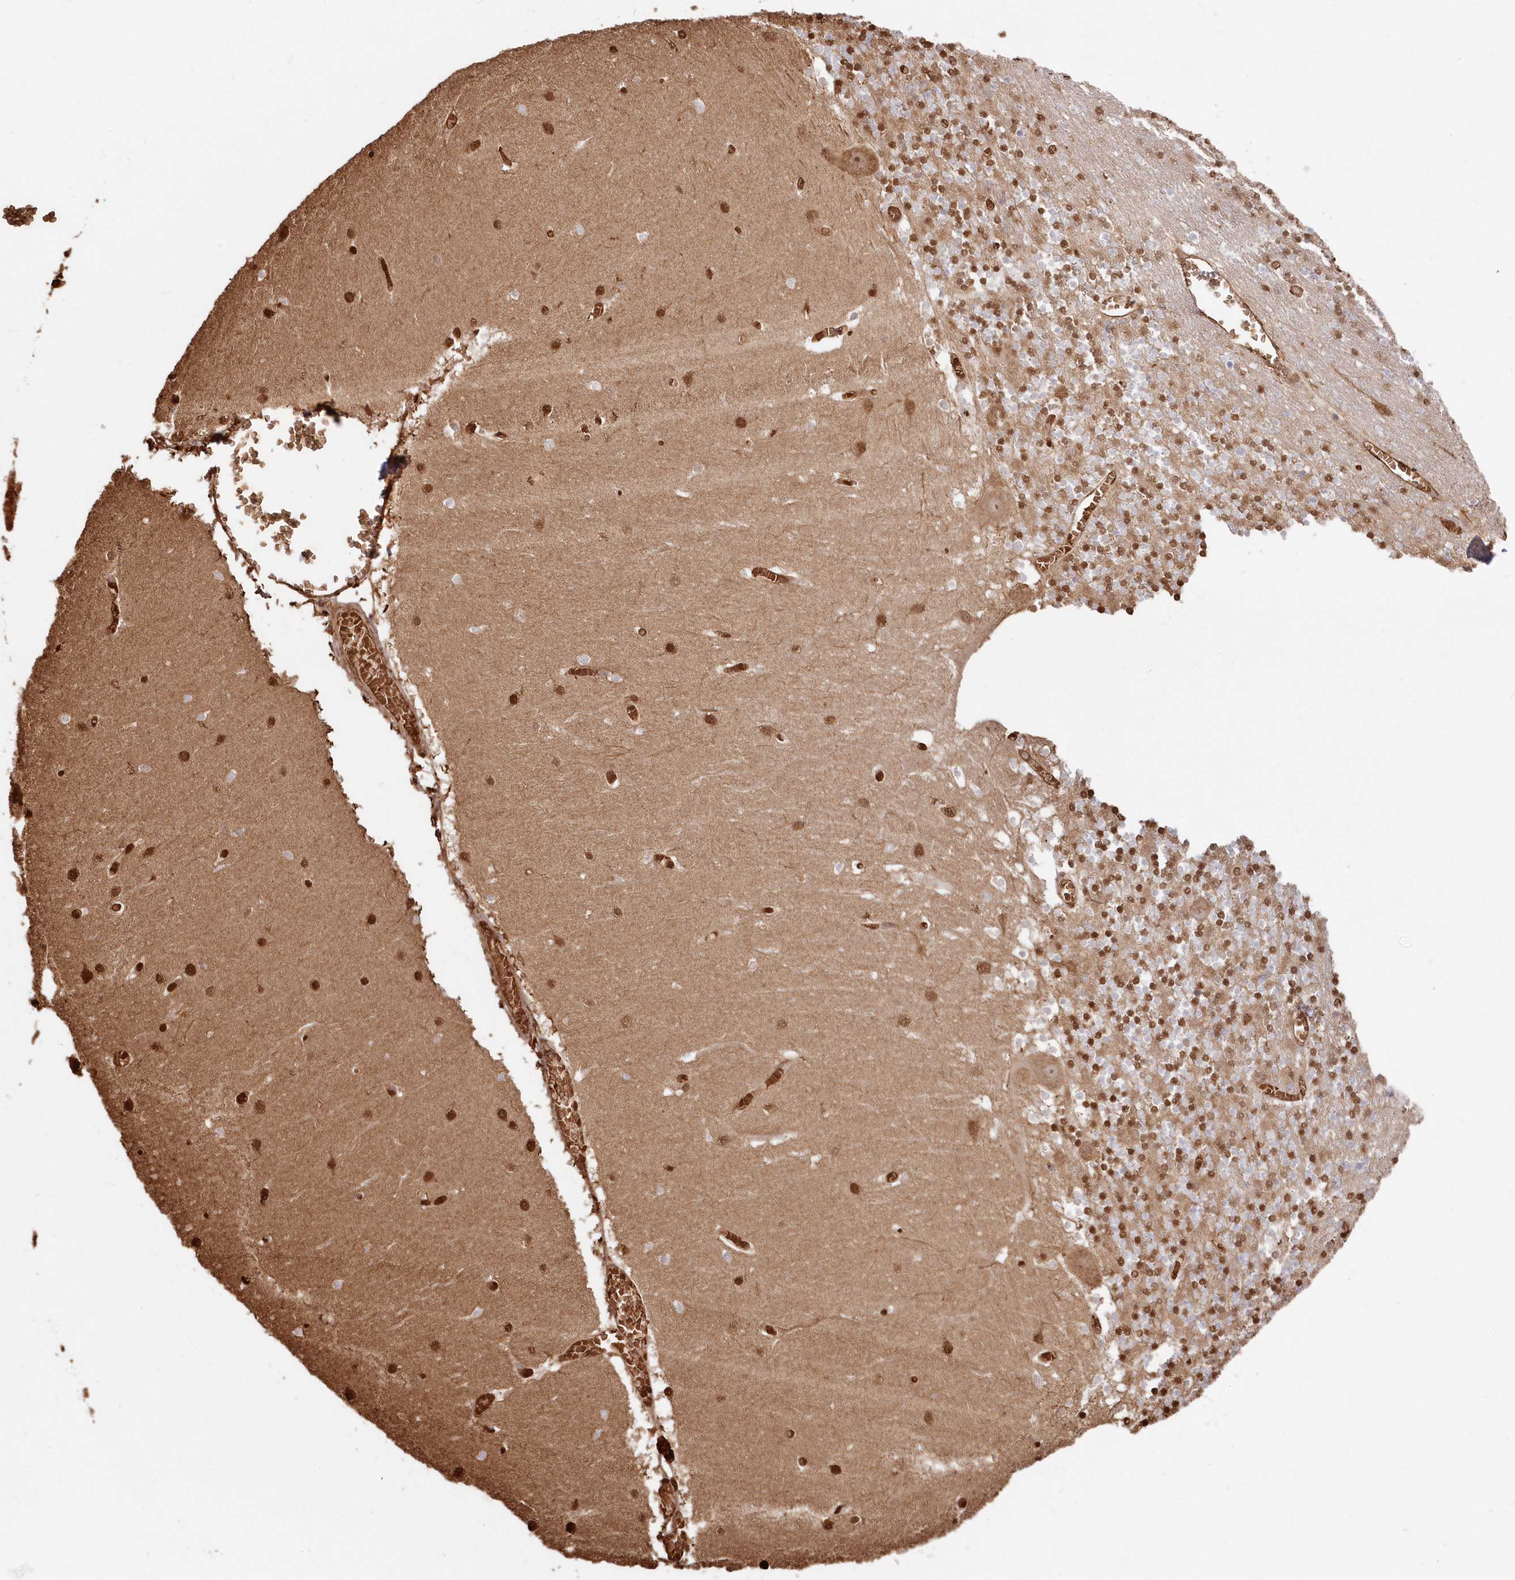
{"staining": {"intensity": "moderate", "quantity": "<25%", "location": "cytoplasmic/membranous,nuclear"}, "tissue": "cerebellum", "cell_type": "Cells in granular layer", "image_type": "normal", "snomed": [{"axis": "morphology", "description": "Normal tissue, NOS"}, {"axis": "topography", "description": "Cerebellum"}], "caption": "A histopathology image of human cerebellum stained for a protein exhibits moderate cytoplasmic/membranous,nuclear brown staining in cells in granular layer. (IHC, brightfield microscopy, high magnification).", "gene": "SERINC1", "patient": {"sex": "female", "age": 28}}